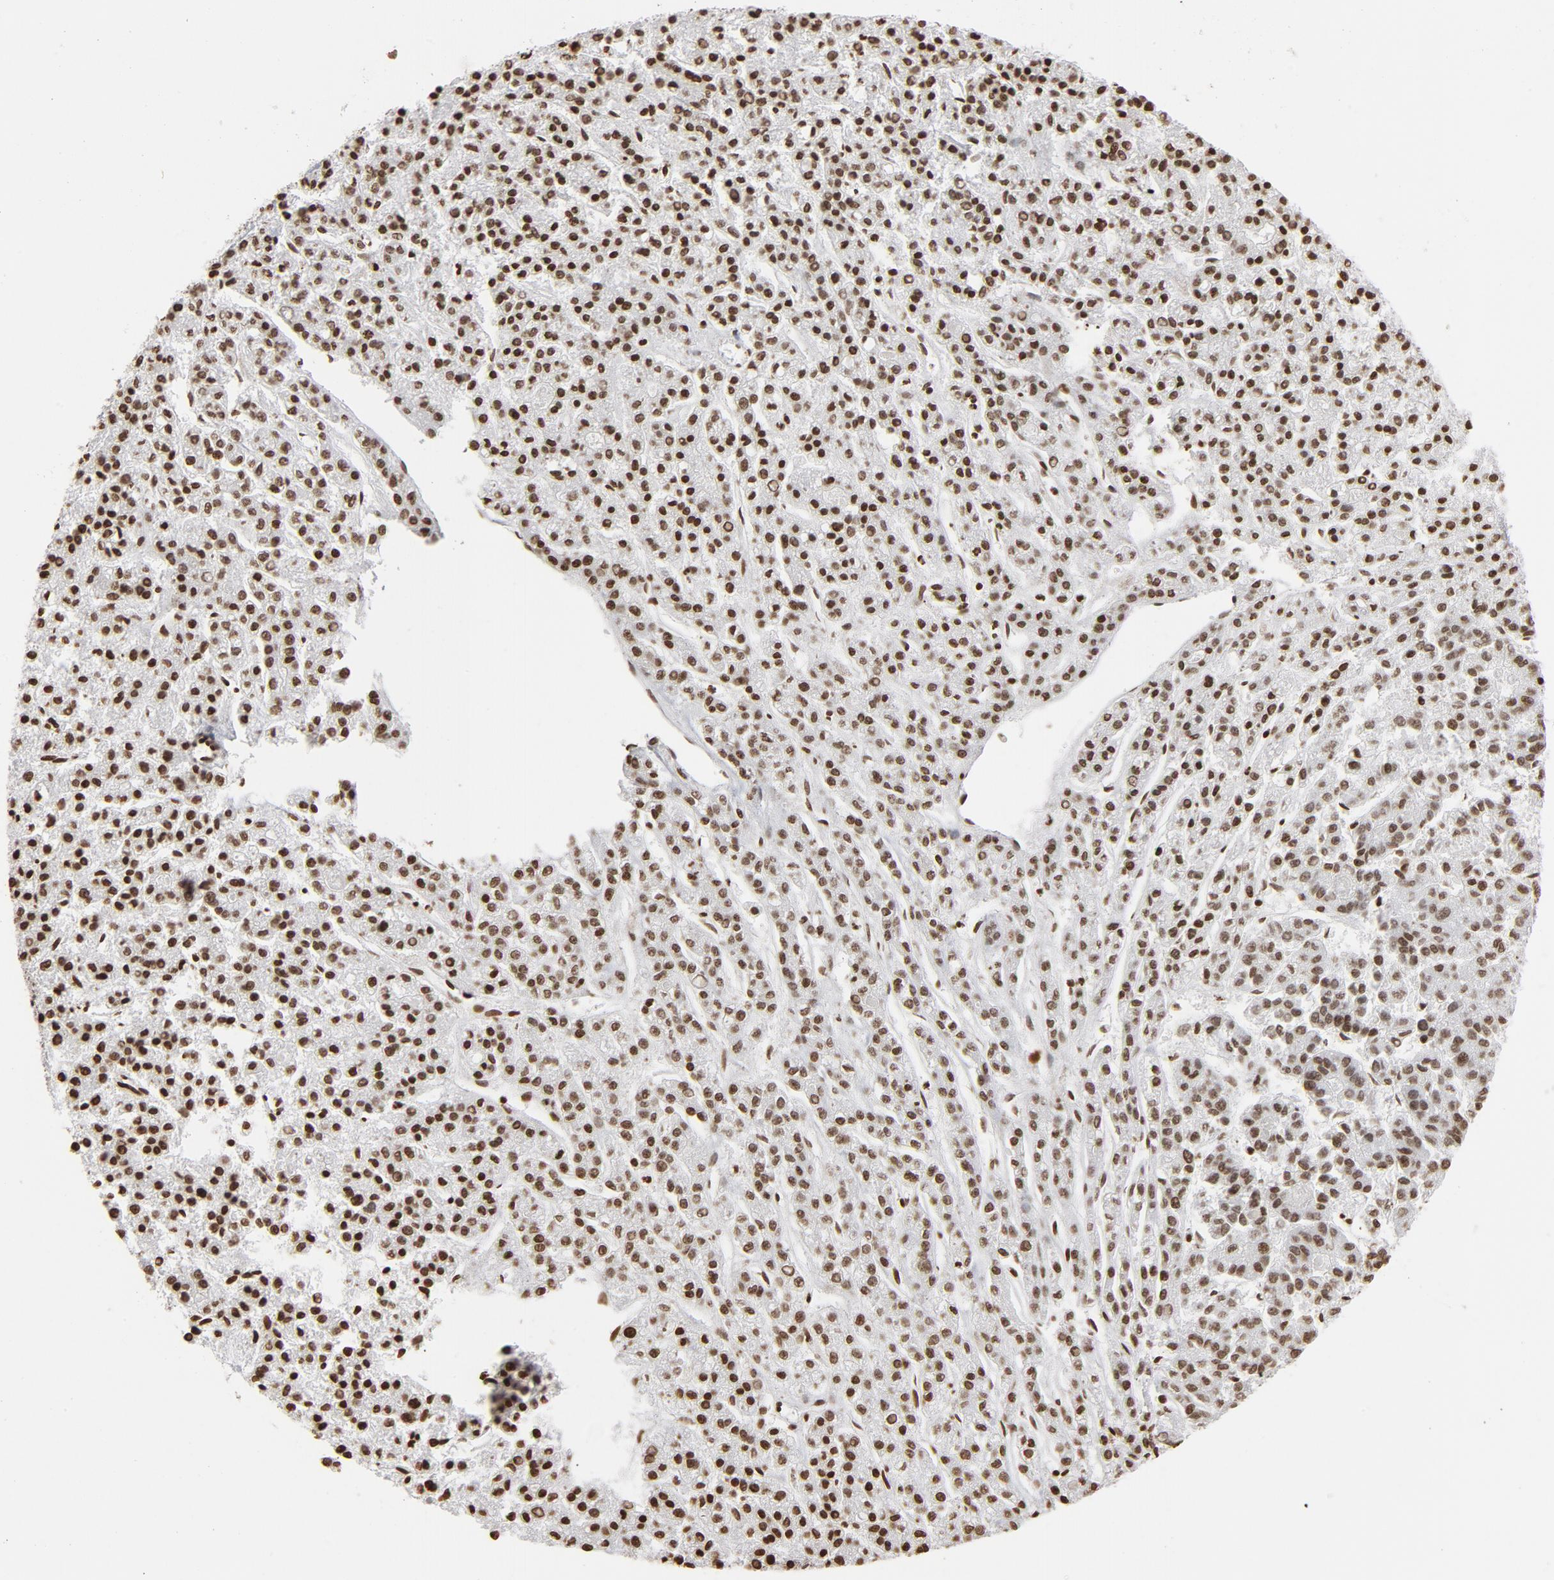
{"staining": {"intensity": "strong", "quantity": ">75%", "location": "nuclear"}, "tissue": "liver cancer", "cell_type": "Tumor cells", "image_type": "cancer", "snomed": [{"axis": "morphology", "description": "Carcinoma, Hepatocellular, NOS"}, {"axis": "topography", "description": "Liver"}], "caption": "A high amount of strong nuclear positivity is identified in approximately >75% of tumor cells in liver cancer (hepatocellular carcinoma) tissue. (Brightfield microscopy of DAB IHC at high magnification).", "gene": "H2AC12", "patient": {"sex": "male", "age": 70}}